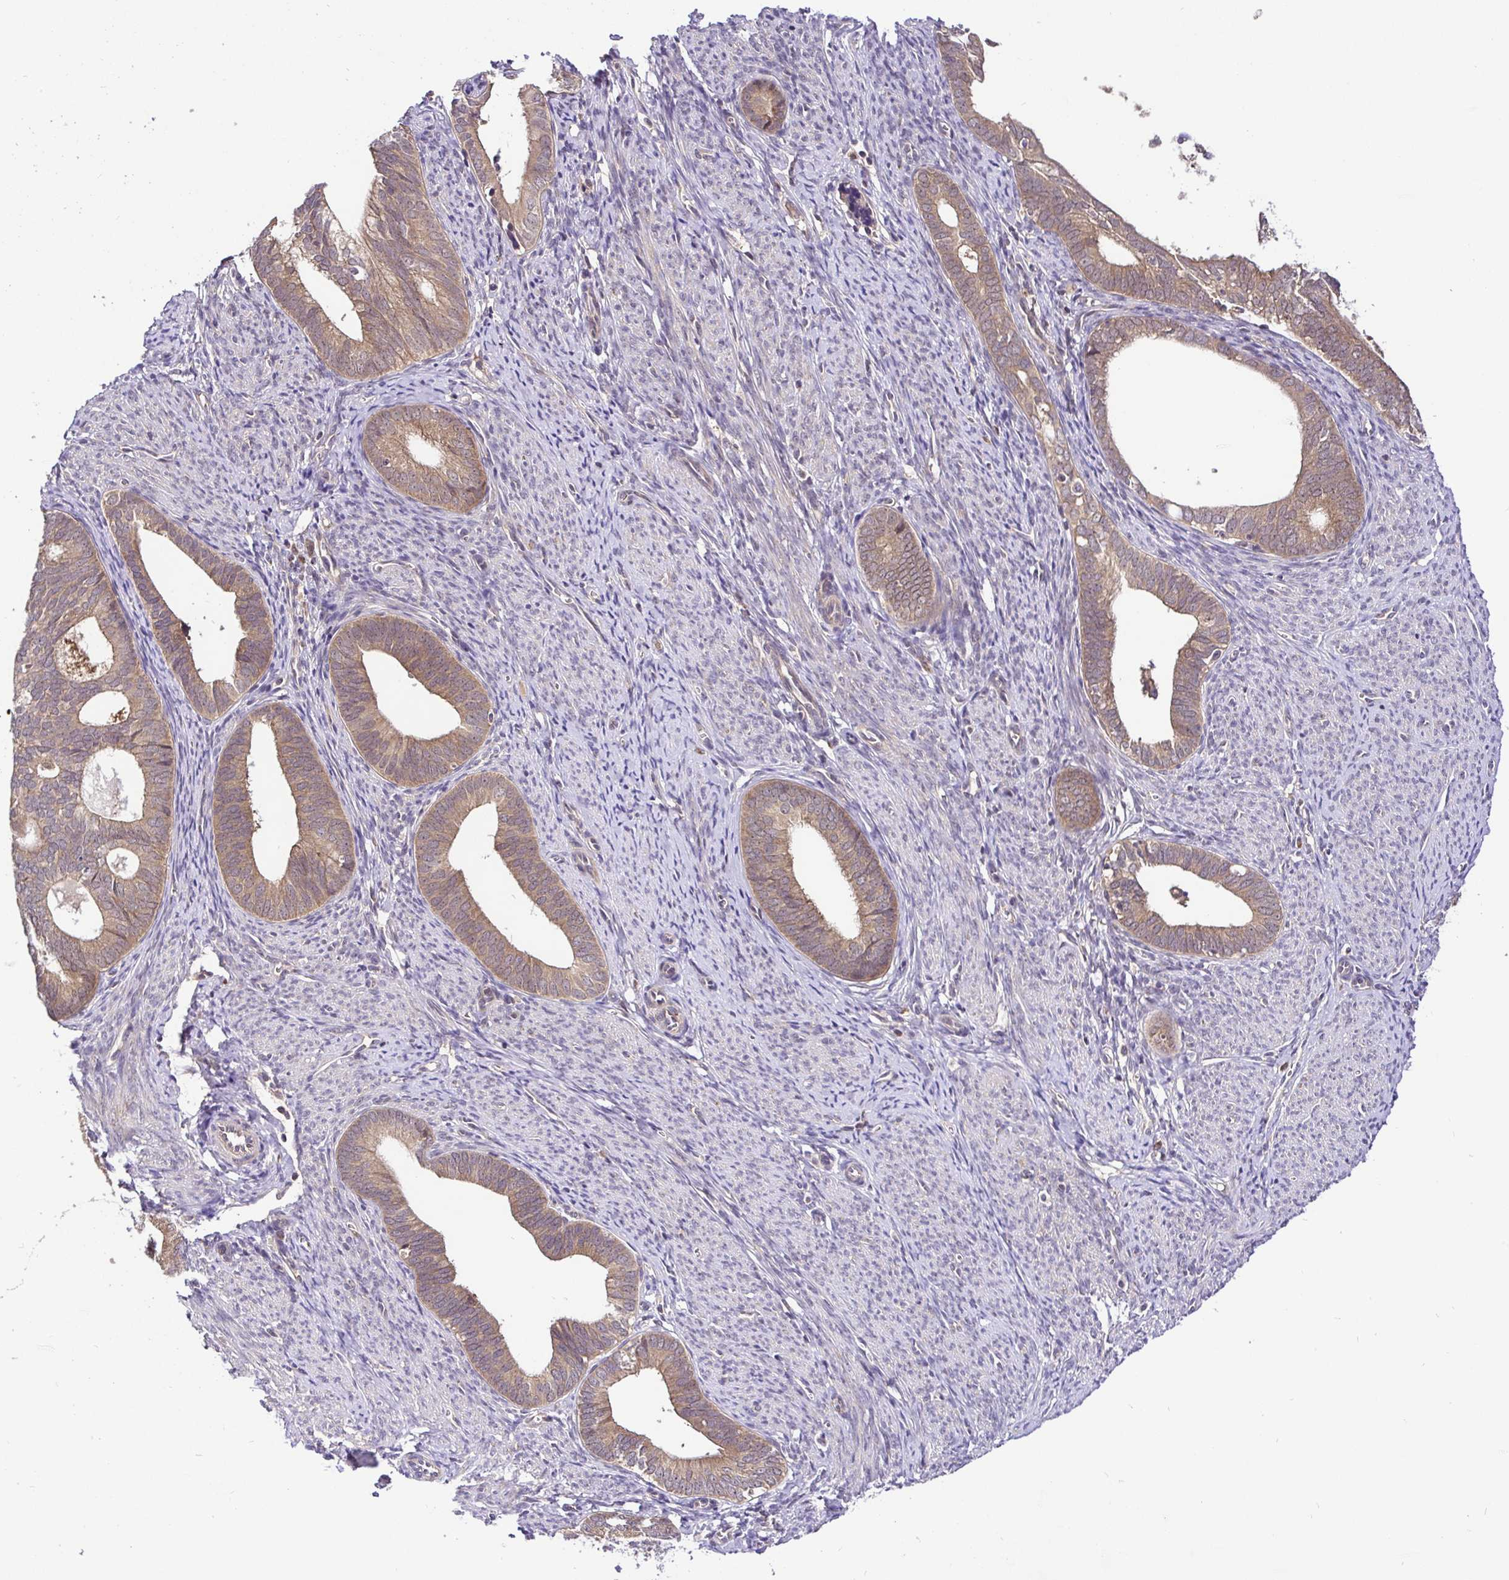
{"staining": {"intensity": "moderate", "quantity": "25%-75%", "location": "cytoplasmic/membranous"}, "tissue": "endometrial cancer", "cell_type": "Tumor cells", "image_type": "cancer", "snomed": [{"axis": "morphology", "description": "Adenocarcinoma, NOS"}, {"axis": "topography", "description": "Endometrium"}], "caption": "Immunohistochemistry (IHC) of human endometrial adenocarcinoma exhibits medium levels of moderate cytoplasmic/membranous staining in approximately 25%-75% of tumor cells.", "gene": "UBE2M", "patient": {"sex": "female", "age": 75}}